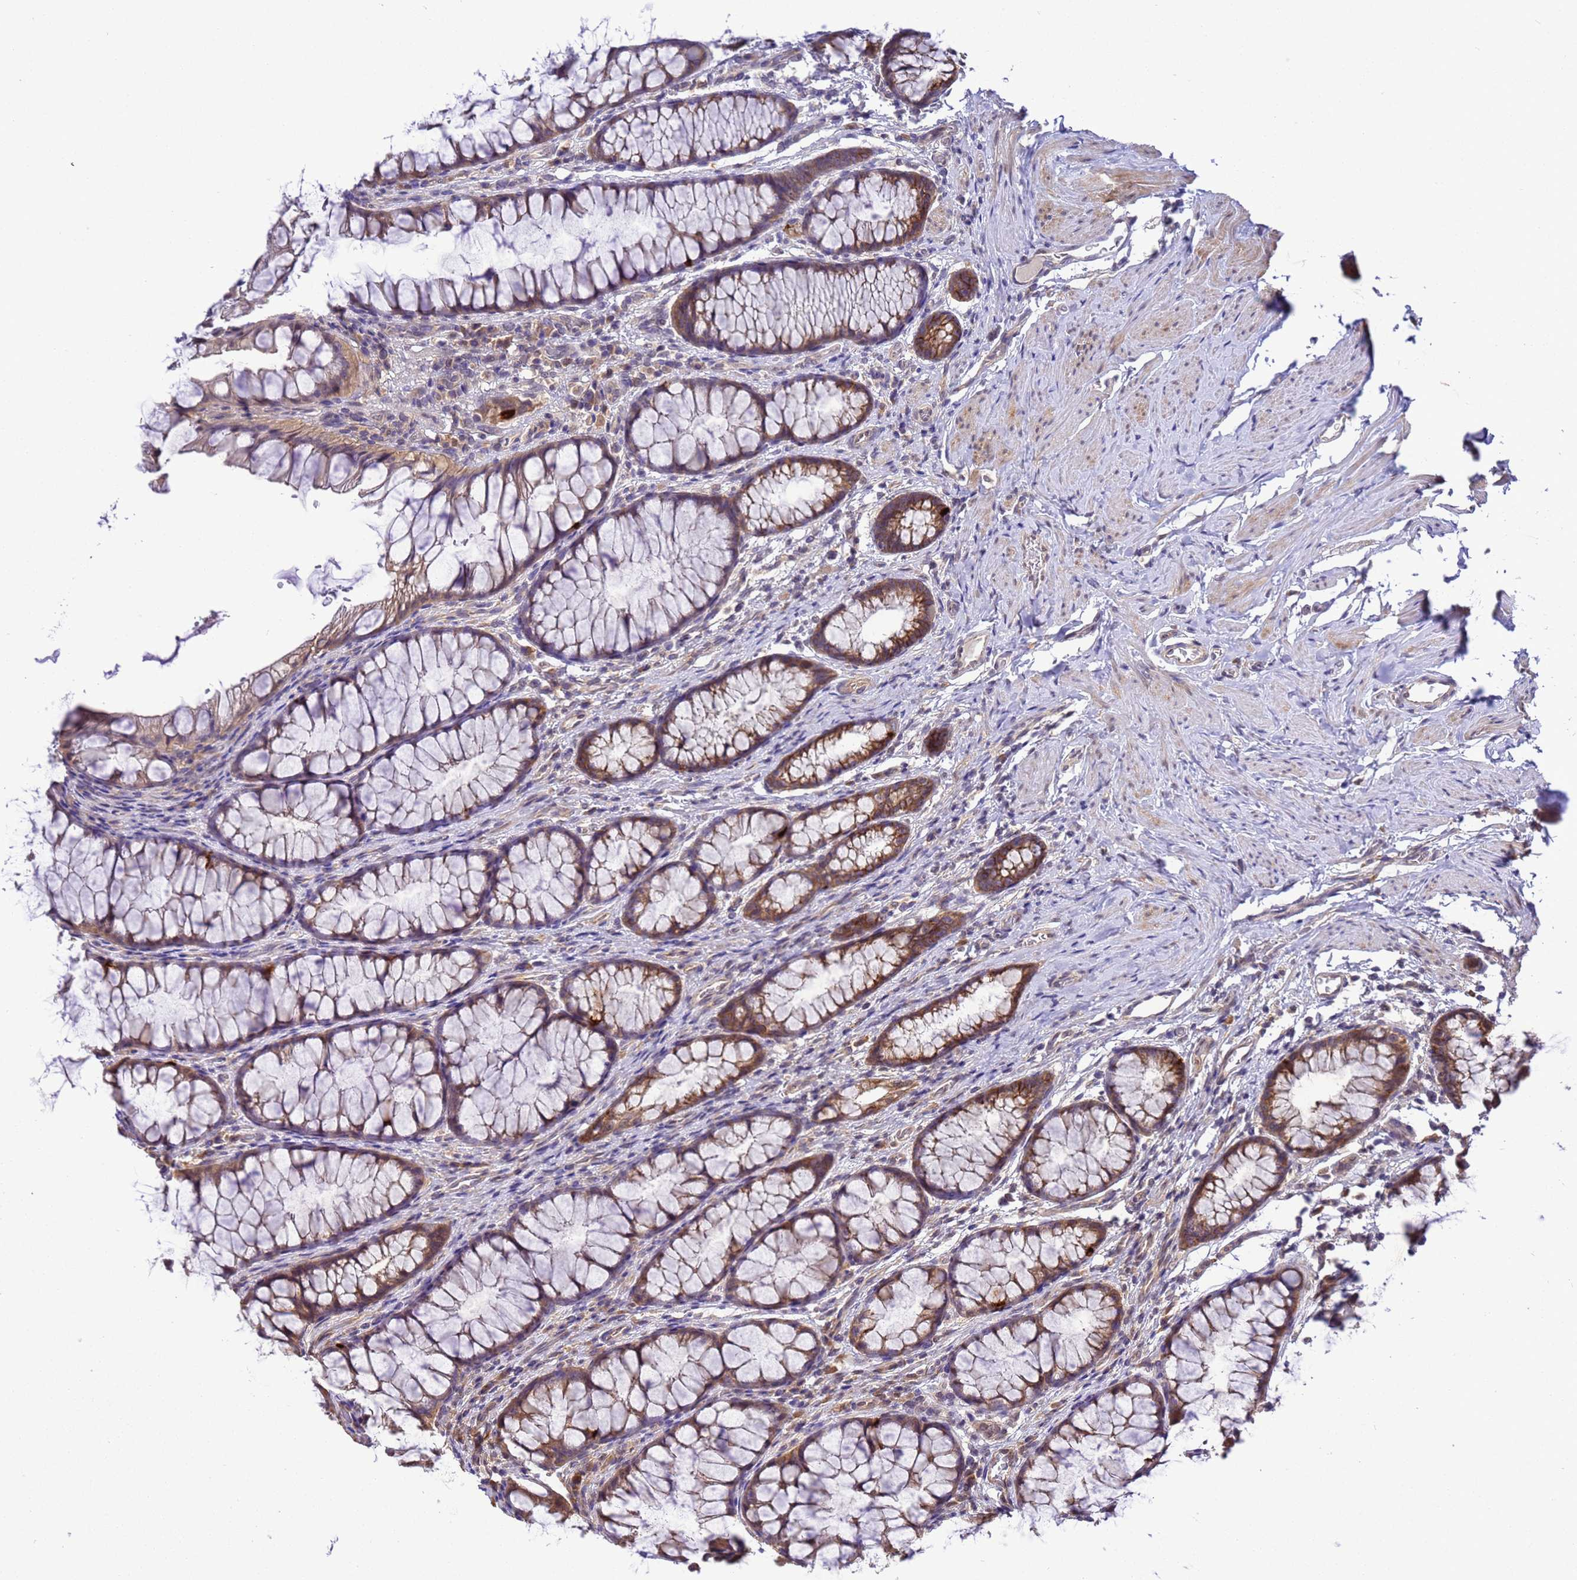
{"staining": {"intensity": "weak", "quantity": ">75%", "location": "cytoplasmic/membranous"}, "tissue": "colon", "cell_type": "Endothelial cells", "image_type": "normal", "snomed": [{"axis": "morphology", "description": "Normal tissue, NOS"}, {"axis": "topography", "description": "Colon"}], "caption": "Colon stained for a protein (brown) reveals weak cytoplasmic/membranous positive staining in about >75% of endothelial cells.", "gene": "ZFP69B", "patient": {"sex": "female", "age": 62}}